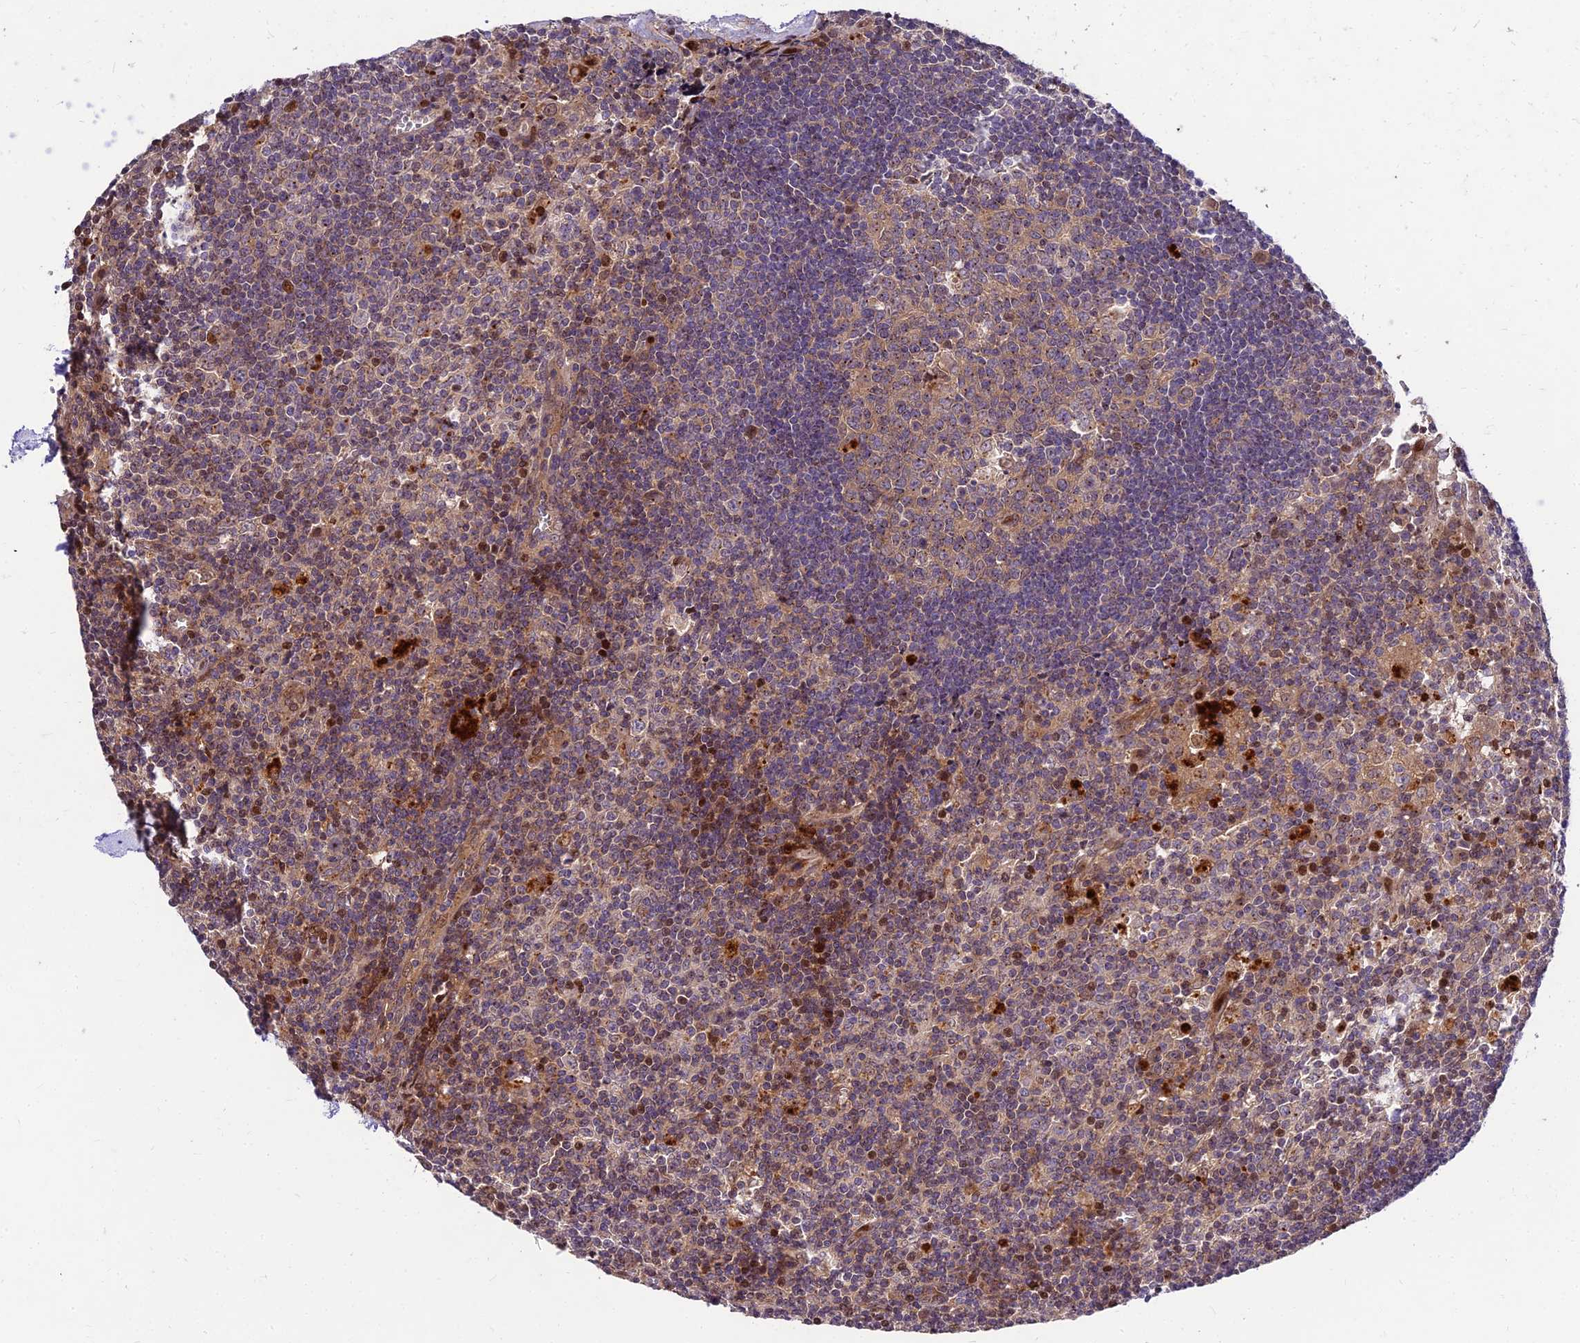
{"staining": {"intensity": "moderate", "quantity": "25%-75%", "location": "cytoplasmic/membranous"}, "tissue": "lymph node", "cell_type": "Germinal center cells", "image_type": "normal", "snomed": [{"axis": "morphology", "description": "Normal tissue, NOS"}, {"axis": "topography", "description": "Lymph node"}], "caption": "Protein expression analysis of normal lymph node displays moderate cytoplasmic/membranous staining in approximately 25%-75% of germinal center cells. The staining is performed using DAB (3,3'-diaminobenzidine) brown chromogen to label protein expression. The nuclei are counter-stained blue using hematoxylin.", "gene": "MKKS", "patient": {"sex": "male", "age": 58}}